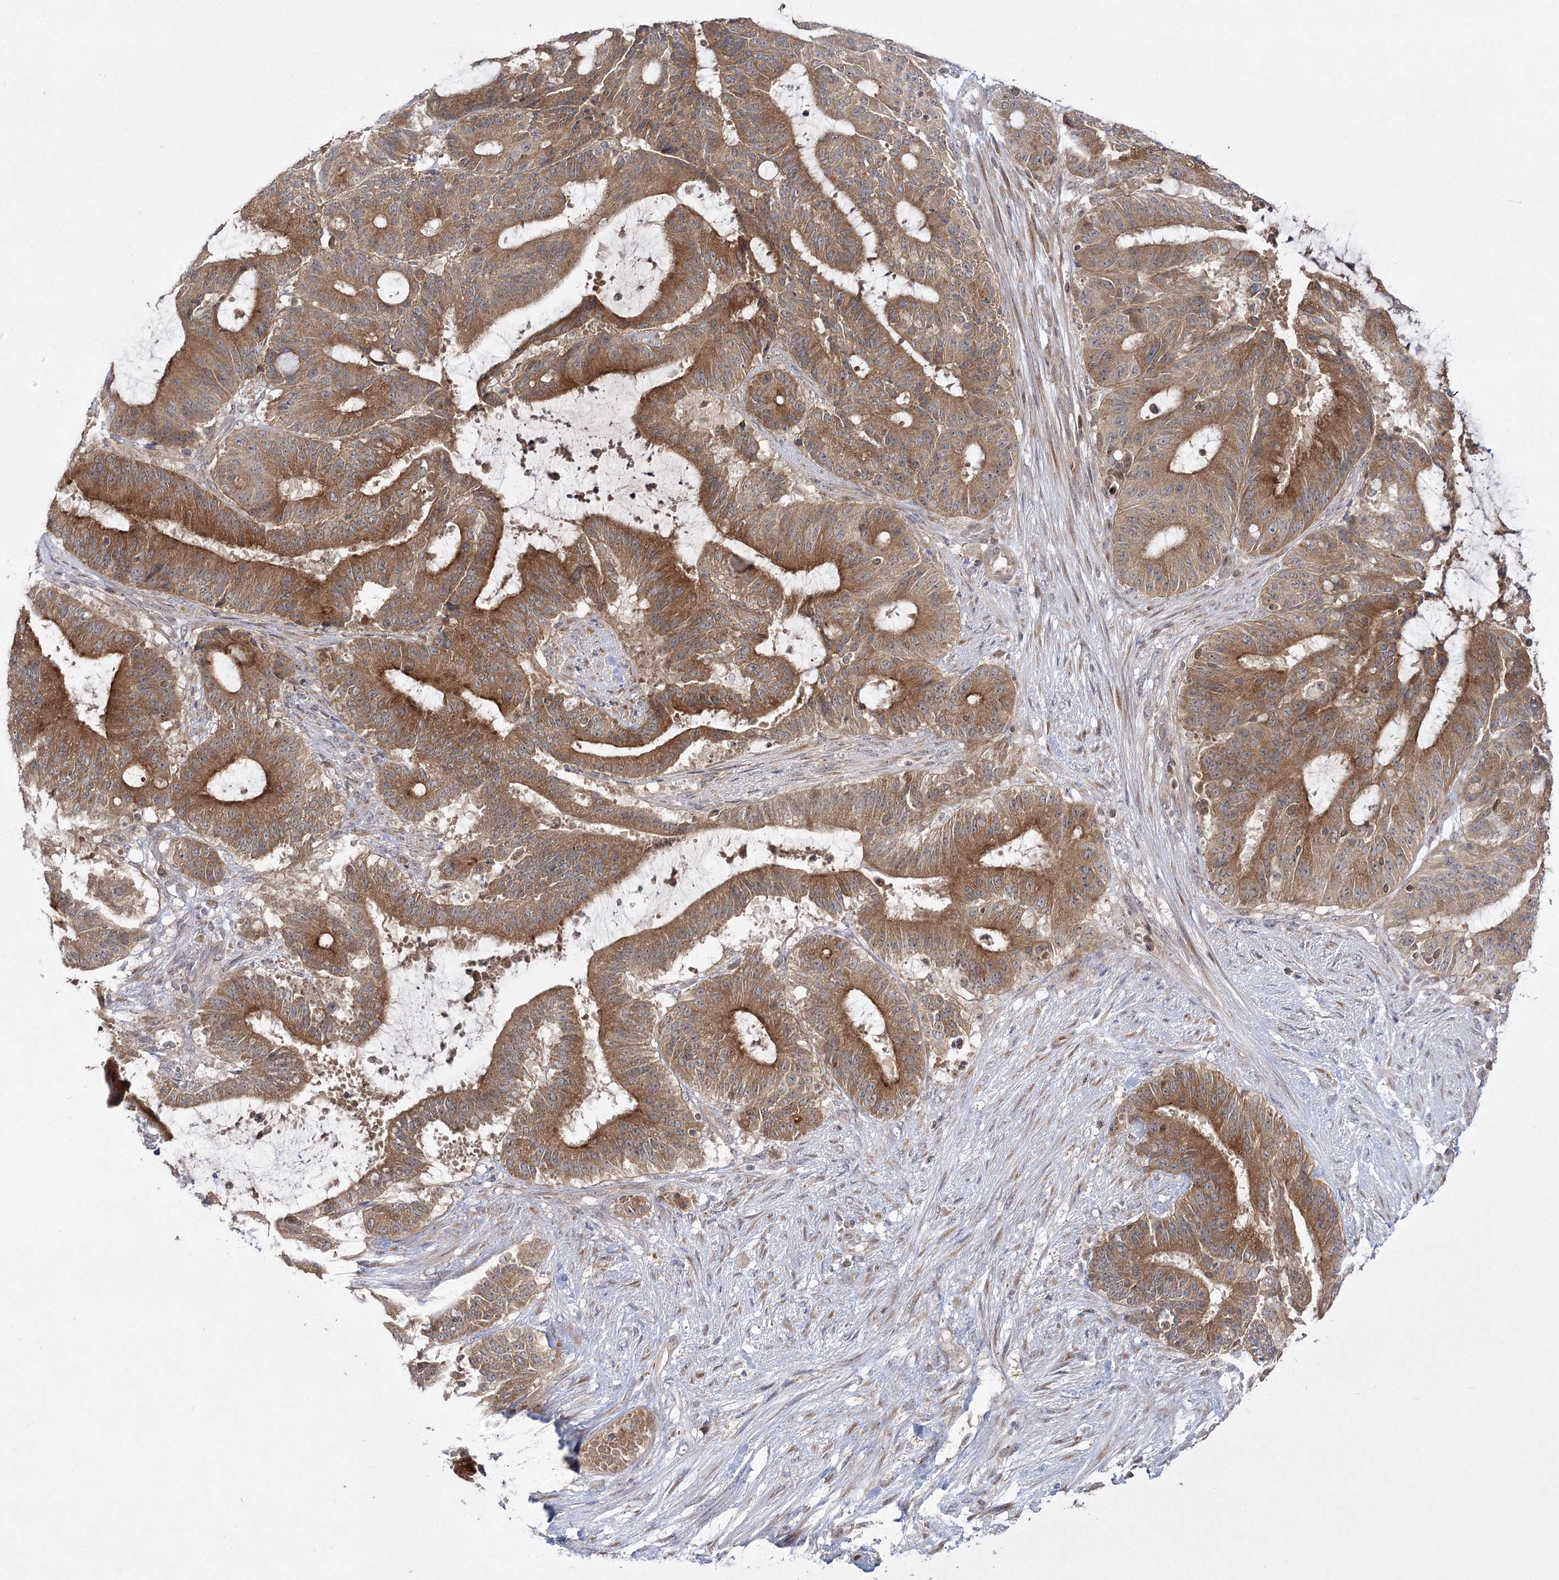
{"staining": {"intensity": "moderate", "quantity": ">75%", "location": "cytoplasmic/membranous"}, "tissue": "liver cancer", "cell_type": "Tumor cells", "image_type": "cancer", "snomed": [{"axis": "morphology", "description": "Normal tissue, NOS"}, {"axis": "morphology", "description": "Cholangiocarcinoma"}, {"axis": "topography", "description": "Liver"}, {"axis": "topography", "description": "Peripheral nerve tissue"}], "caption": "Protein staining shows moderate cytoplasmic/membranous expression in approximately >75% of tumor cells in liver cancer. (Brightfield microscopy of DAB IHC at high magnification).", "gene": "SYTL1", "patient": {"sex": "female", "age": 73}}